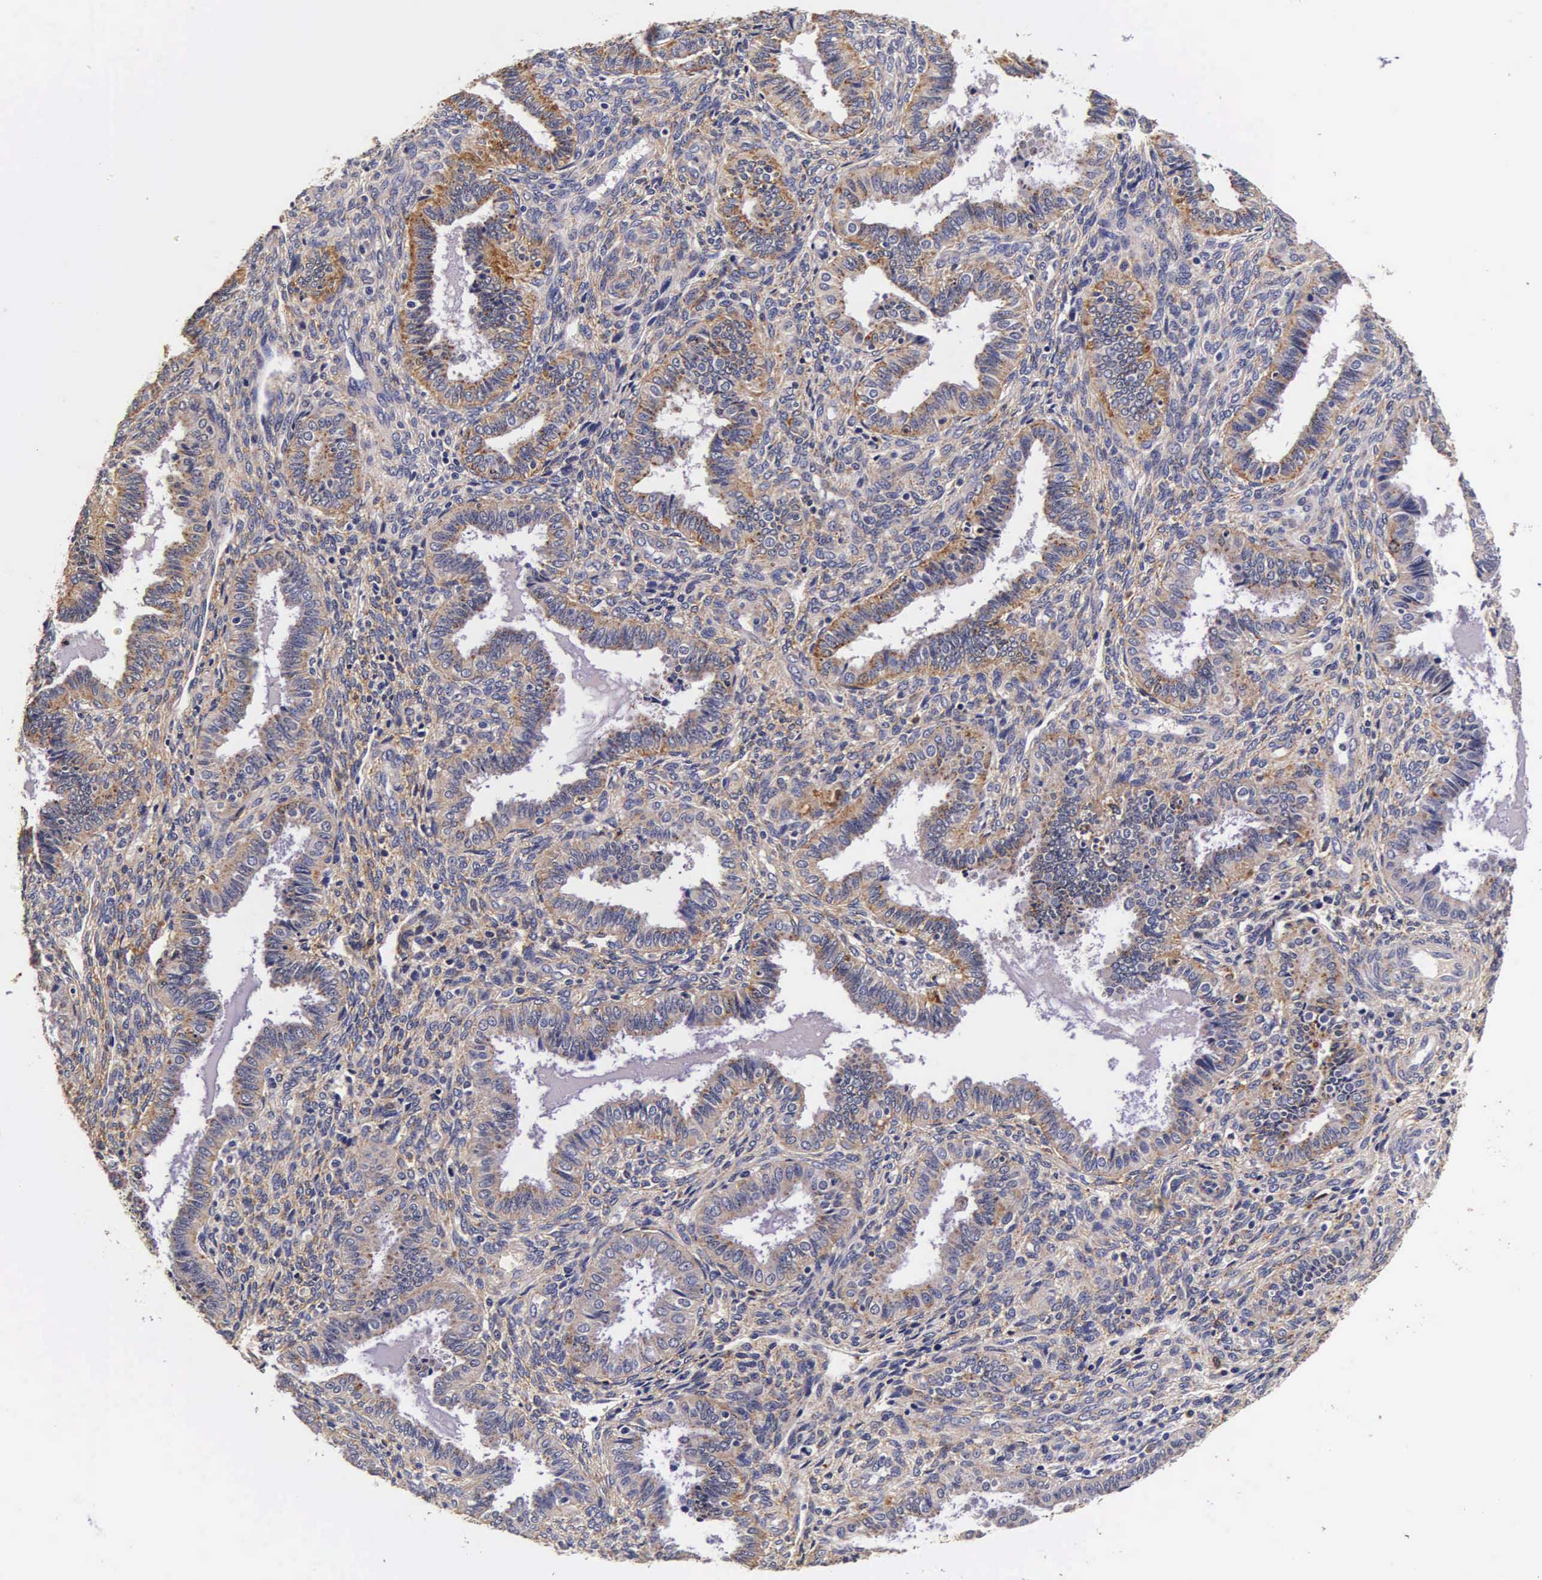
{"staining": {"intensity": "weak", "quantity": "<25%", "location": "cytoplasmic/membranous"}, "tissue": "endometrium", "cell_type": "Cells in endometrial stroma", "image_type": "normal", "snomed": [{"axis": "morphology", "description": "Normal tissue, NOS"}, {"axis": "topography", "description": "Endometrium"}], "caption": "DAB (3,3'-diaminobenzidine) immunohistochemical staining of unremarkable endometrium reveals no significant expression in cells in endometrial stroma. The staining was performed using DAB to visualize the protein expression in brown, while the nuclei were stained in blue with hematoxylin (Magnification: 20x).", "gene": "CTSB", "patient": {"sex": "female", "age": 36}}